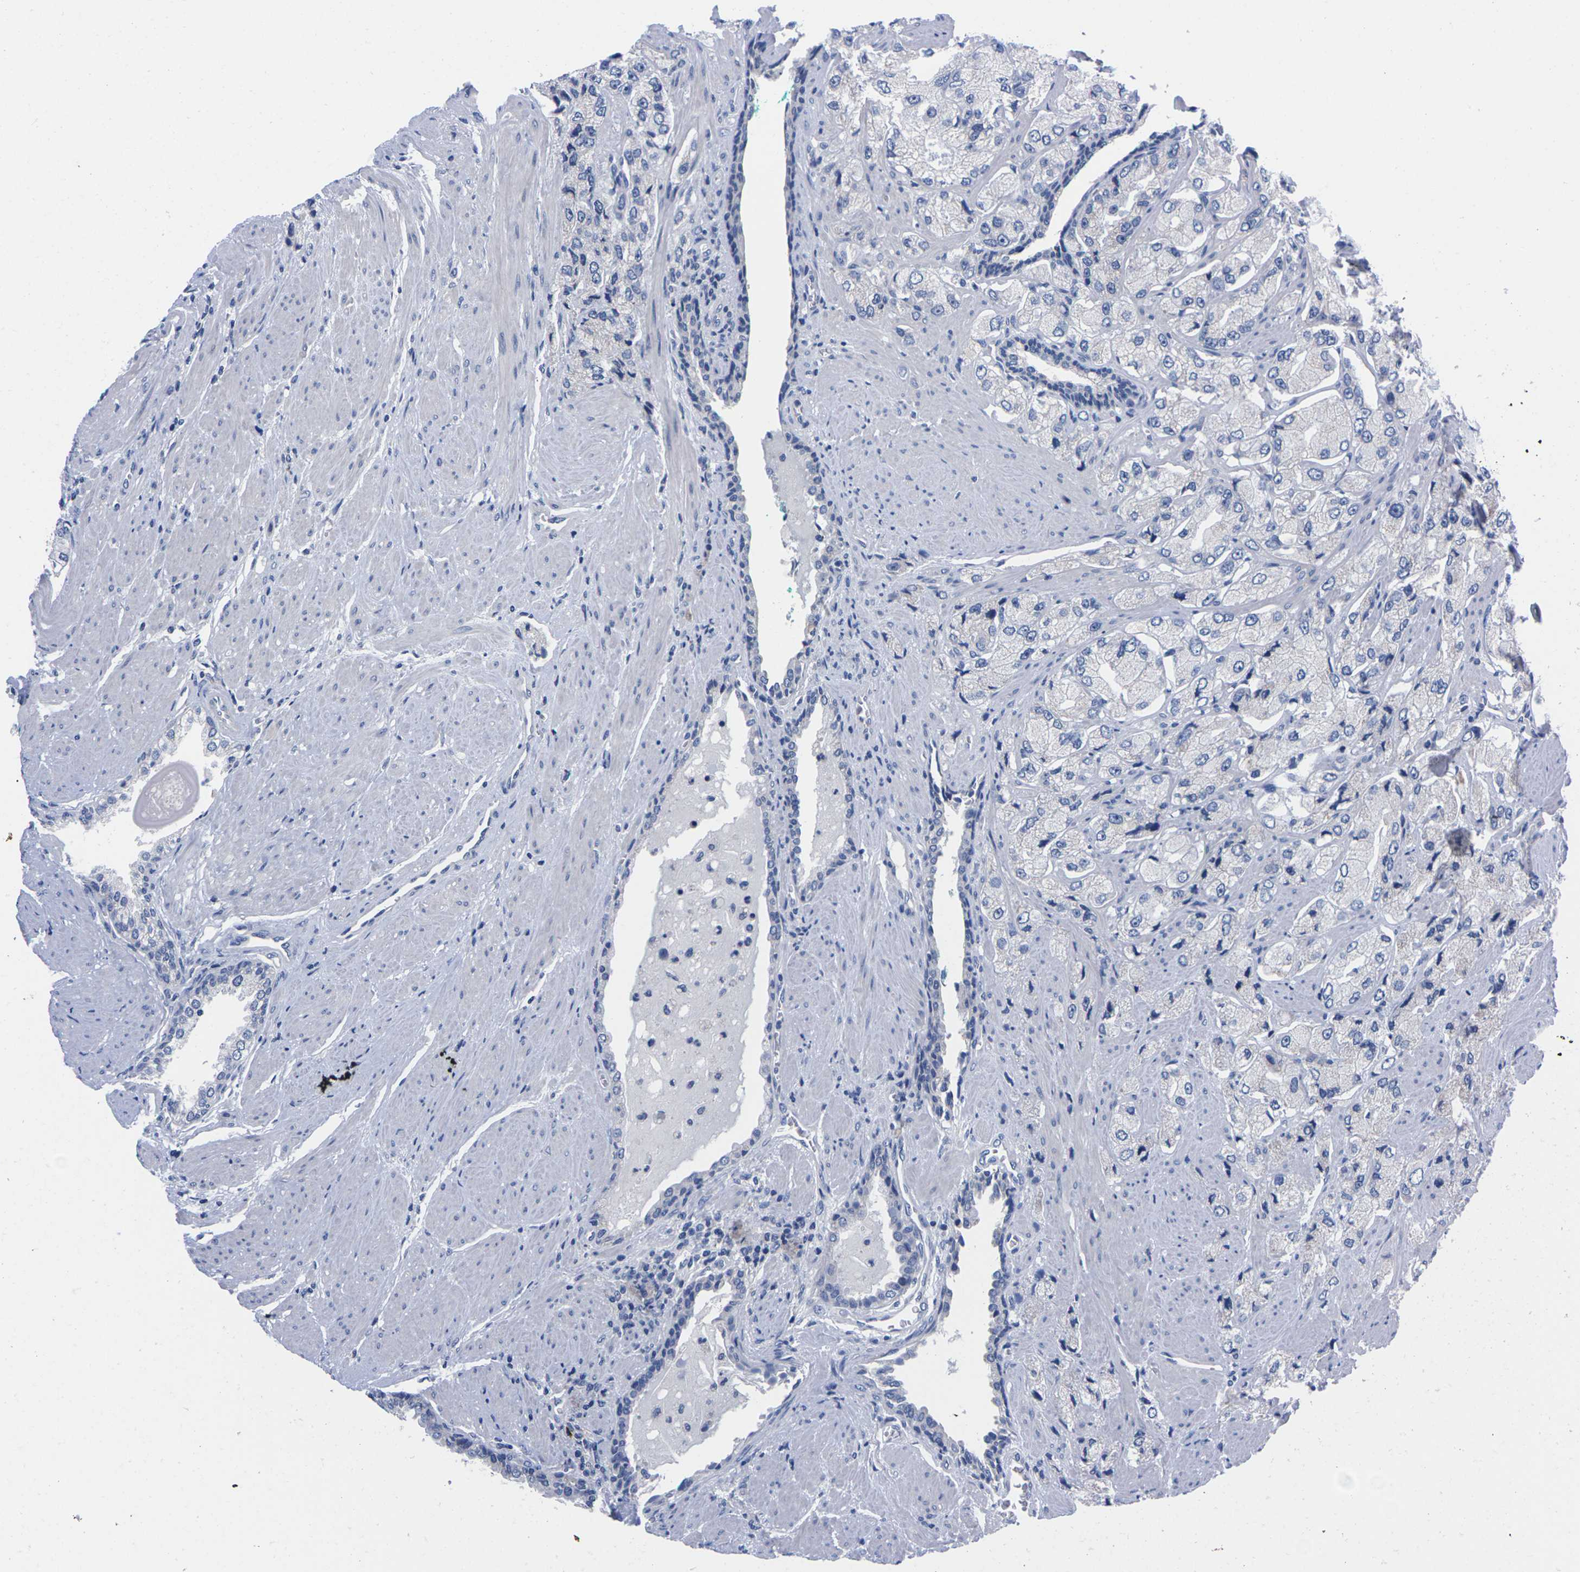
{"staining": {"intensity": "negative", "quantity": "none", "location": "none"}, "tissue": "prostate cancer", "cell_type": "Tumor cells", "image_type": "cancer", "snomed": [{"axis": "morphology", "description": "Adenocarcinoma, High grade"}, {"axis": "topography", "description": "Prostate"}], "caption": "IHC histopathology image of neoplastic tissue: prostate cancer (adenocarcinoma (high-grade)) stained with DAB reveals no significant protein positivity in tumor cells.", "gene": "FAM210A", "patient": {"sex": "male", "age": 58}}